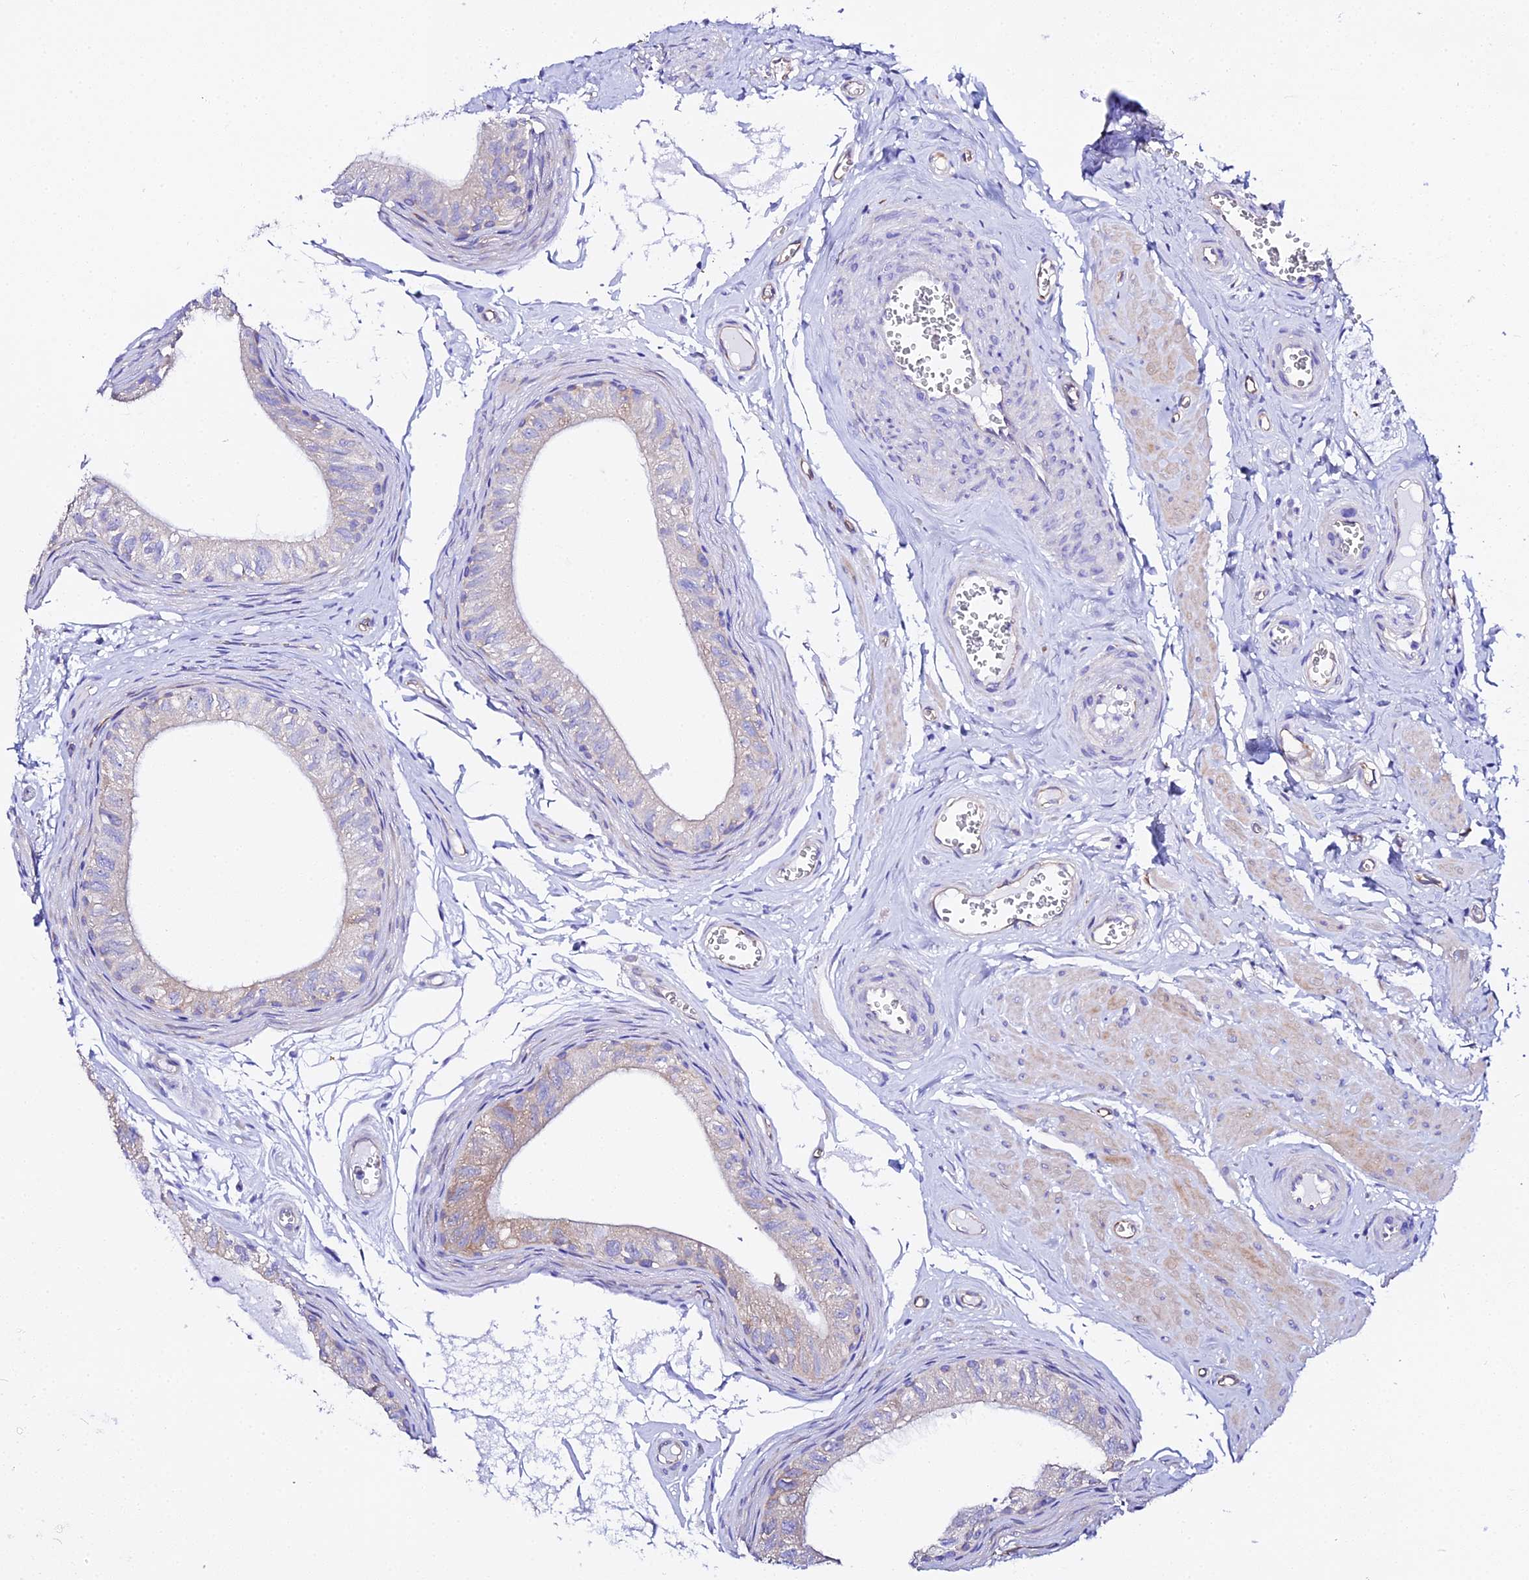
{"staining": {"intensity": "strong", "quantity": "25%-75%", "location": "cytoplasmic/membranous"}, "tissue": "epididymis", "cell_type": "Glandular cells", "image_type": "normal", "snomed": [{"axis": "morphology", "description": "Normal tissue, NOS"}, {"axis": "topography", "description": "Epididymis"}], "caption": "The micrograph reveals immunohistochemical staining of benign epididymis. There is strong cytoplasmic/membranous positivity is seen in approximately 25%-75% of glandular cells.", "gene": "CFAP45", "patient": {"sex": "male", "age": 42}}